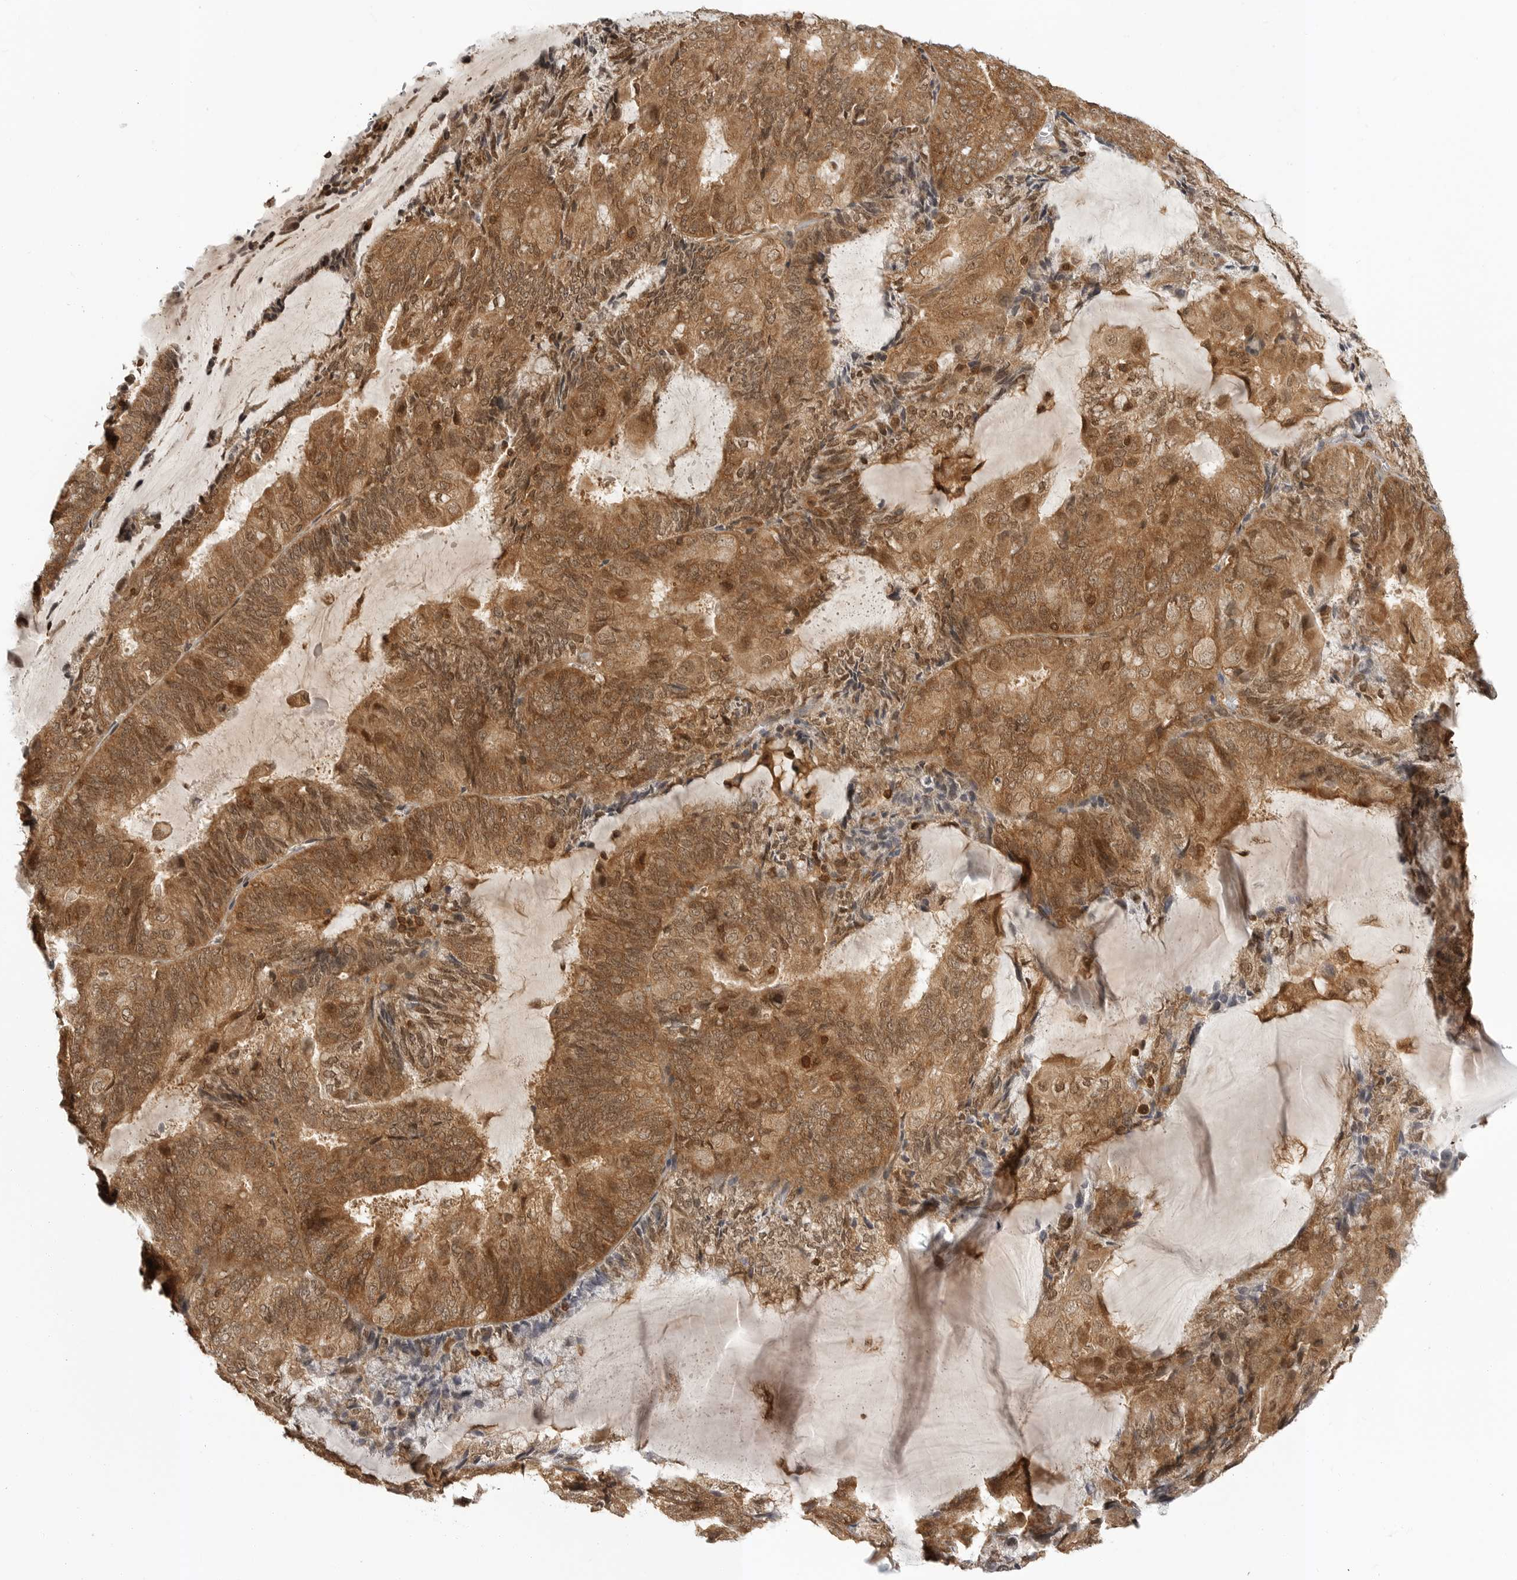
{"staining": {"intensity": "moderate", "quantity": ">75%", "location": "cytoplasmic/membranous,nuclear"}, "tissue": "endometrial cancer", "cell_type": "Tumor cells", "image_type": "cancer", "snomed": [{"axis": "morphology", "description": "Adenocarcinoma, NOS"}, {"axis": "topography", "description": "Endometrium"}], "caption": "A brown stain highlights moderate cytoplasmic/membranous and nuclear staining of a protein in endometrial cancer (adenocarcinoma) tumor cells. (DAB (3,3'-diaminobenzidine) = brown stain, brightfield microscopy at high magnification).", "gene": "SZRD1", "patient": {"sex": "female", "age": 81}}